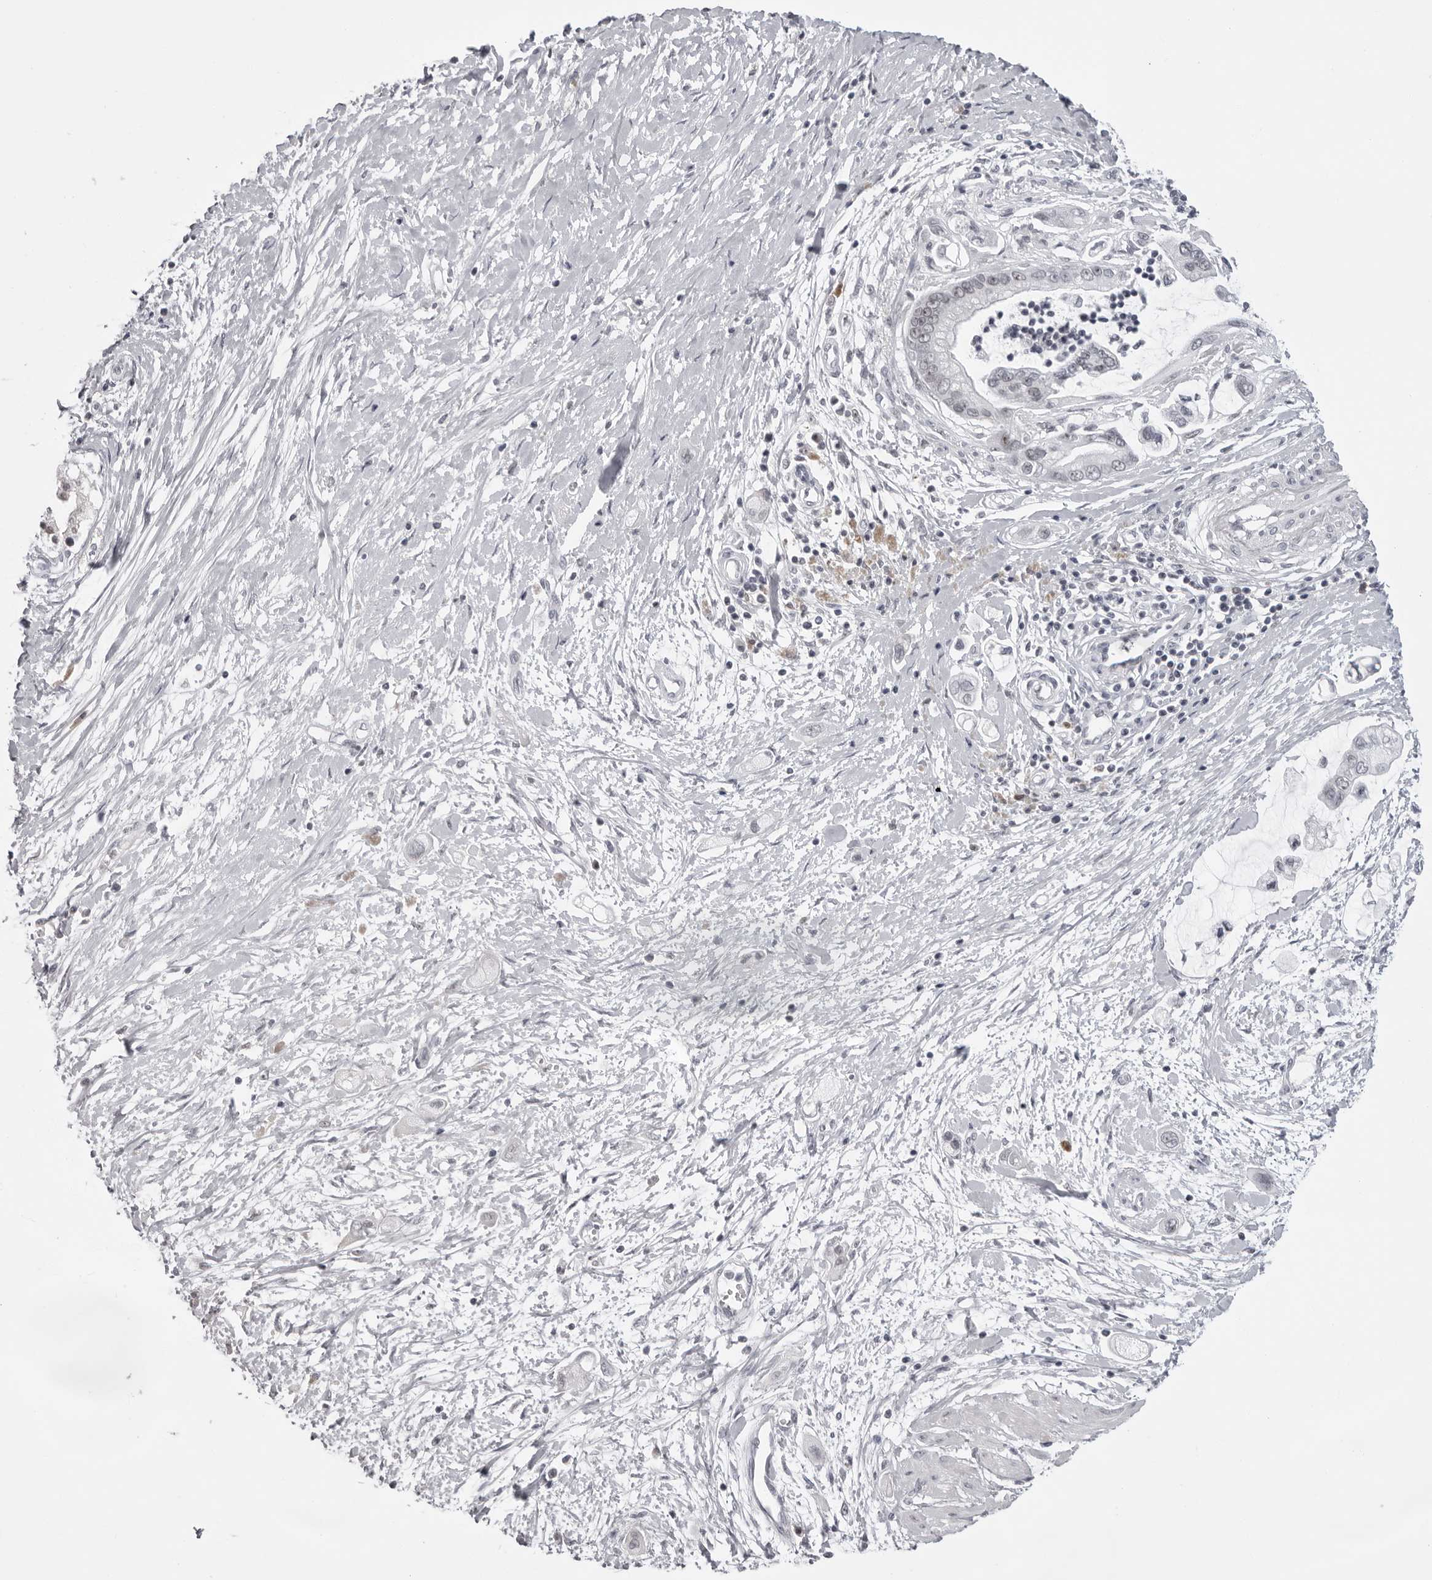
{"staining": {"intensity": "negative", "quantity": "none", "location": "none"}, "tissue": "pancreatic cancer", "cell_type": "Tumor cells", "image_type": "cancer", "snomed": [{"axis": "morphology", "description": "Adenocarcinoma, NOS"}, {"axis": "topography", "description": "Pancreas"}], "caption": "This is an immunohistochemistry histopathology image of pancreatic adenocarcinoma. There is no staining in tumor cells.", "gene": "EXOSC10", "patient": {"sex": "male", "age": 59}}